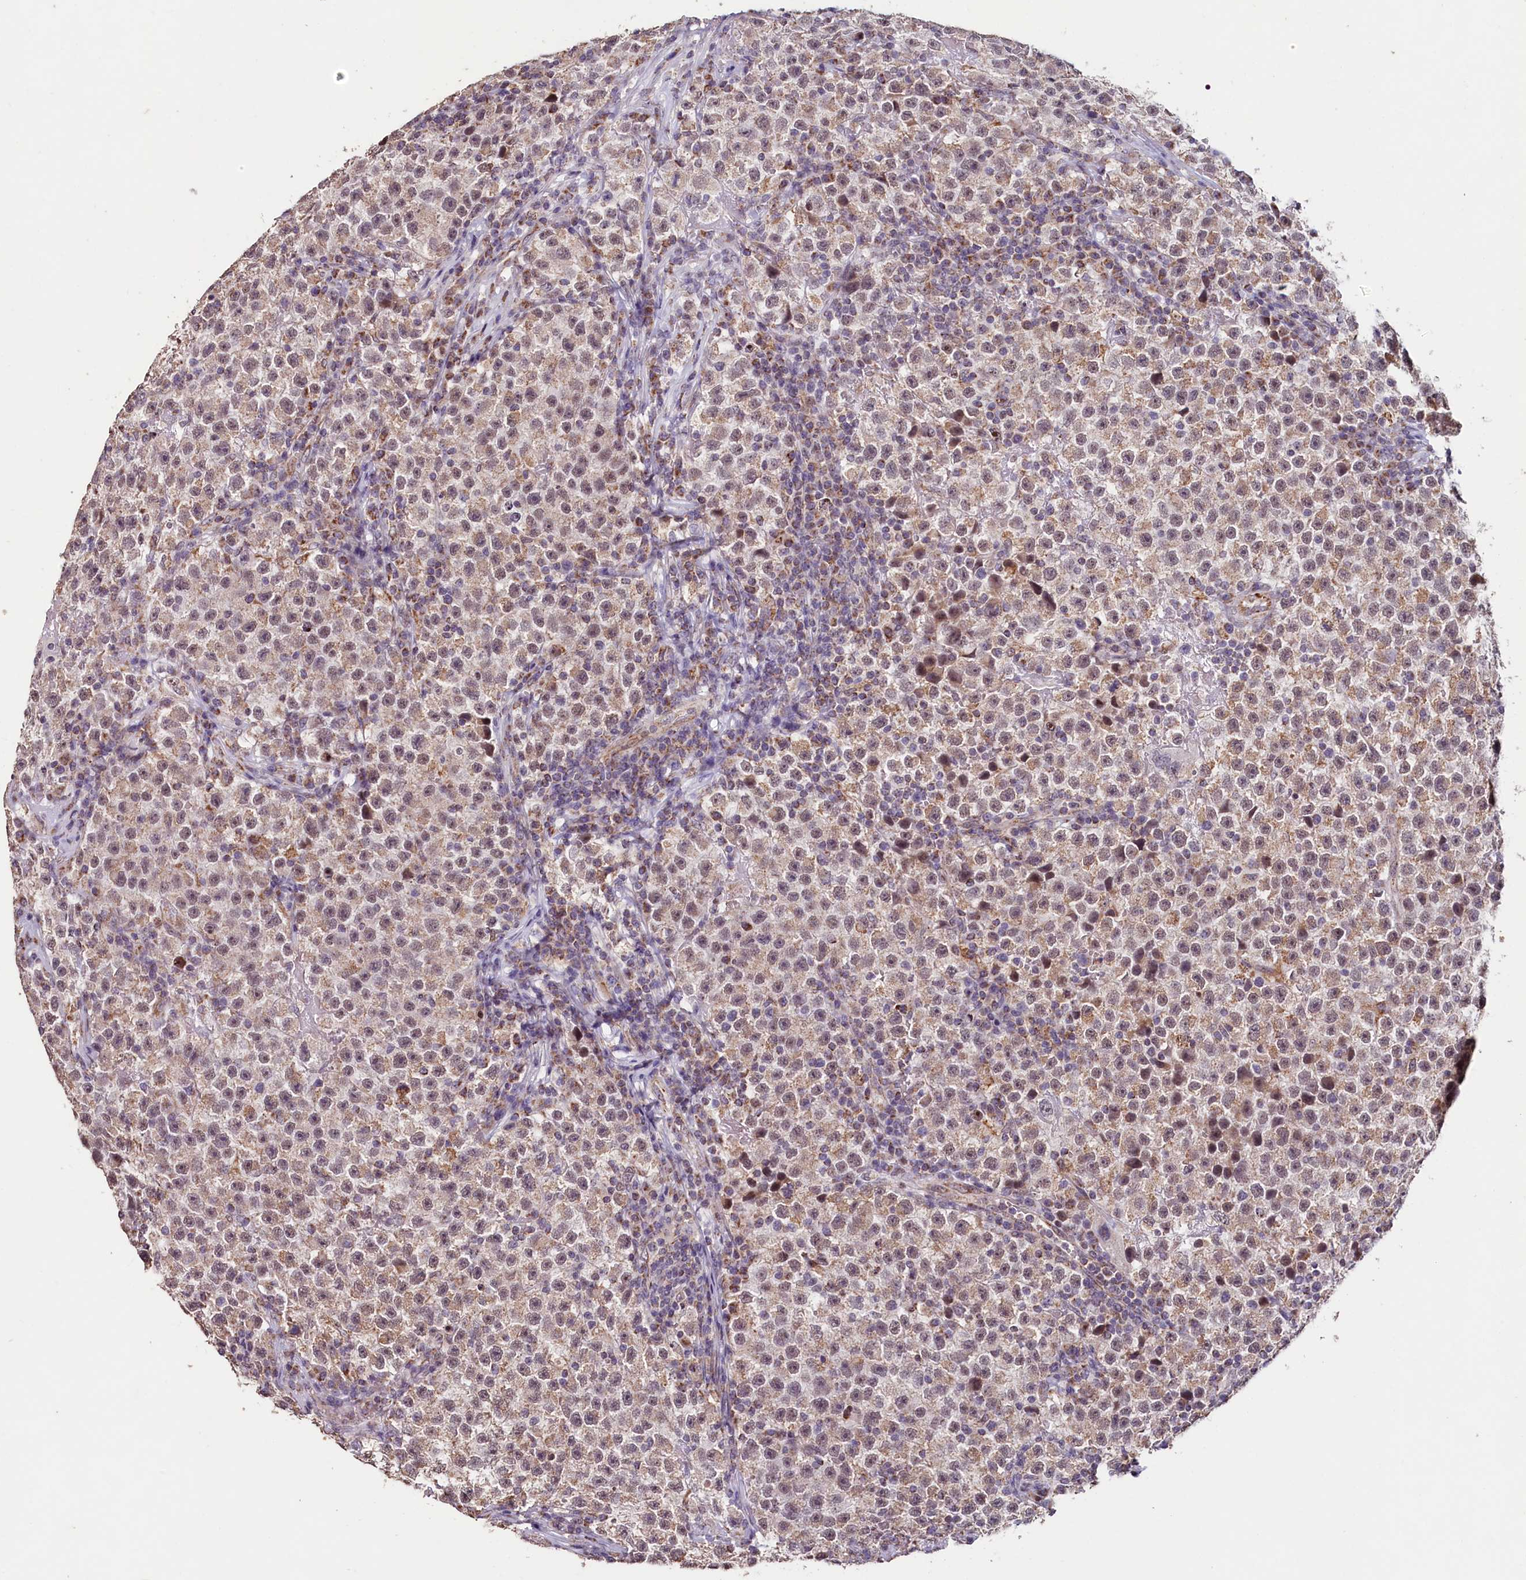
{"staining": {"intensity": "weak", "quantity": ">75%", "location": "cytoplasmic/membranous,nuclear"}, "tissue": "testis cancer", "cell_type": "Tumor cells", "image_type": "cancer", "snomed": [{"axis": "morphology", "description": "Seminoma, NOS"}, {"axis": "topography", "description": "Testis"}], "caption": "A high-resolution image shows immunohistochemistry staining of testis seminoma, which shows weak cytoplasmic/membranous and nuclear positivity in about >75% of tumor cells.", "gene": "PDE6D", "patient": {"sex": "male", "age": 22}}